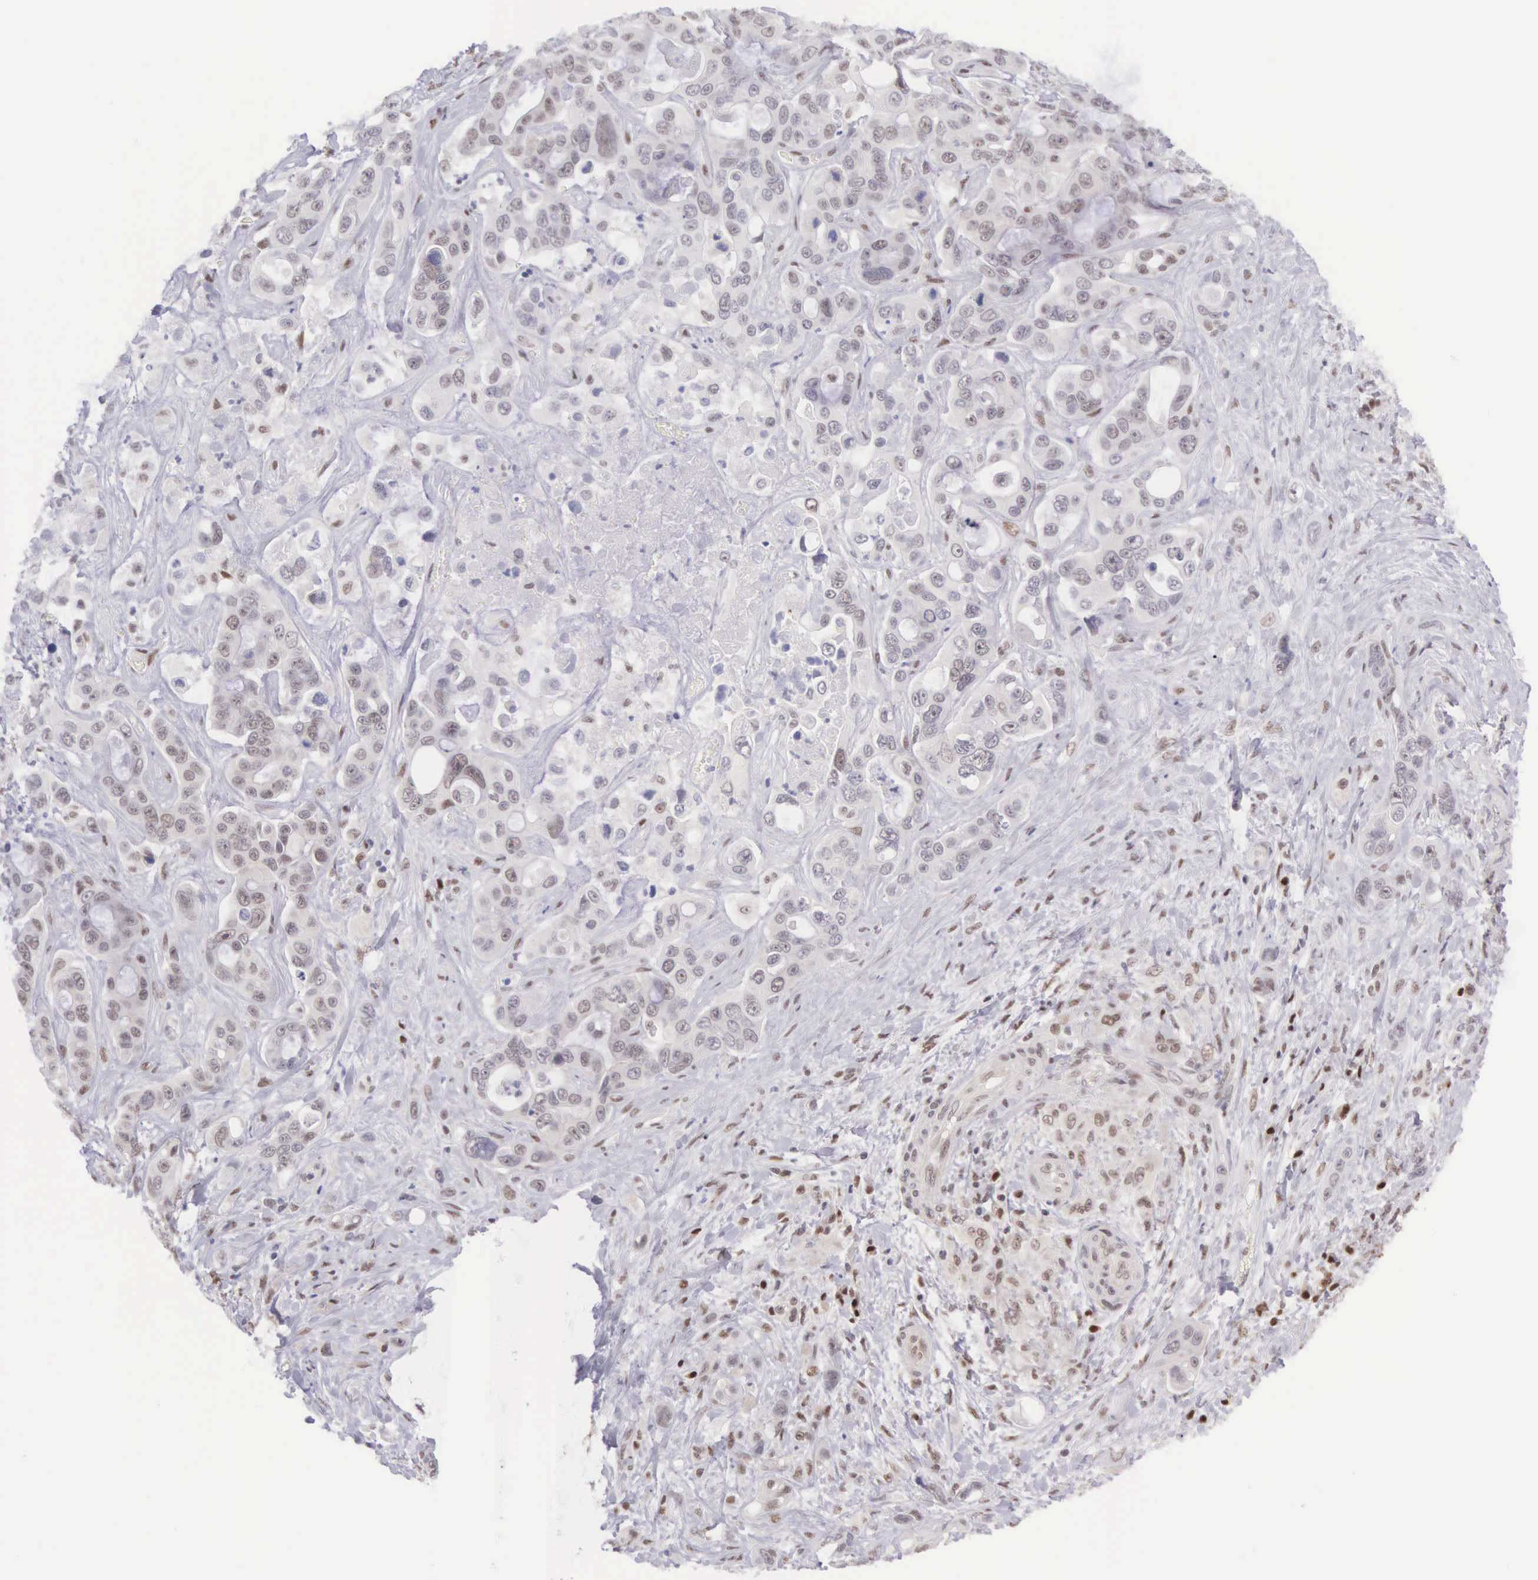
{"staining": {"intensity": "weak", "quantity": "<25%", "location": "cytoplasmic/membranous,nuclear"}, "tissue": "liver cancer", "cell_type": "Tumor cells", "image_type": "cancer", "snomed": [{"axis": "morphology", "description": "Cholangiocarcinoma"}, {"axis": "topography", "description": "Liver"}], "caption": "Immunohistochemistry (IHC) of liver cancer displays no staining in tumor cells.", "gene": "CCDC117", "patient": {"sex": "female", "age": 79}}